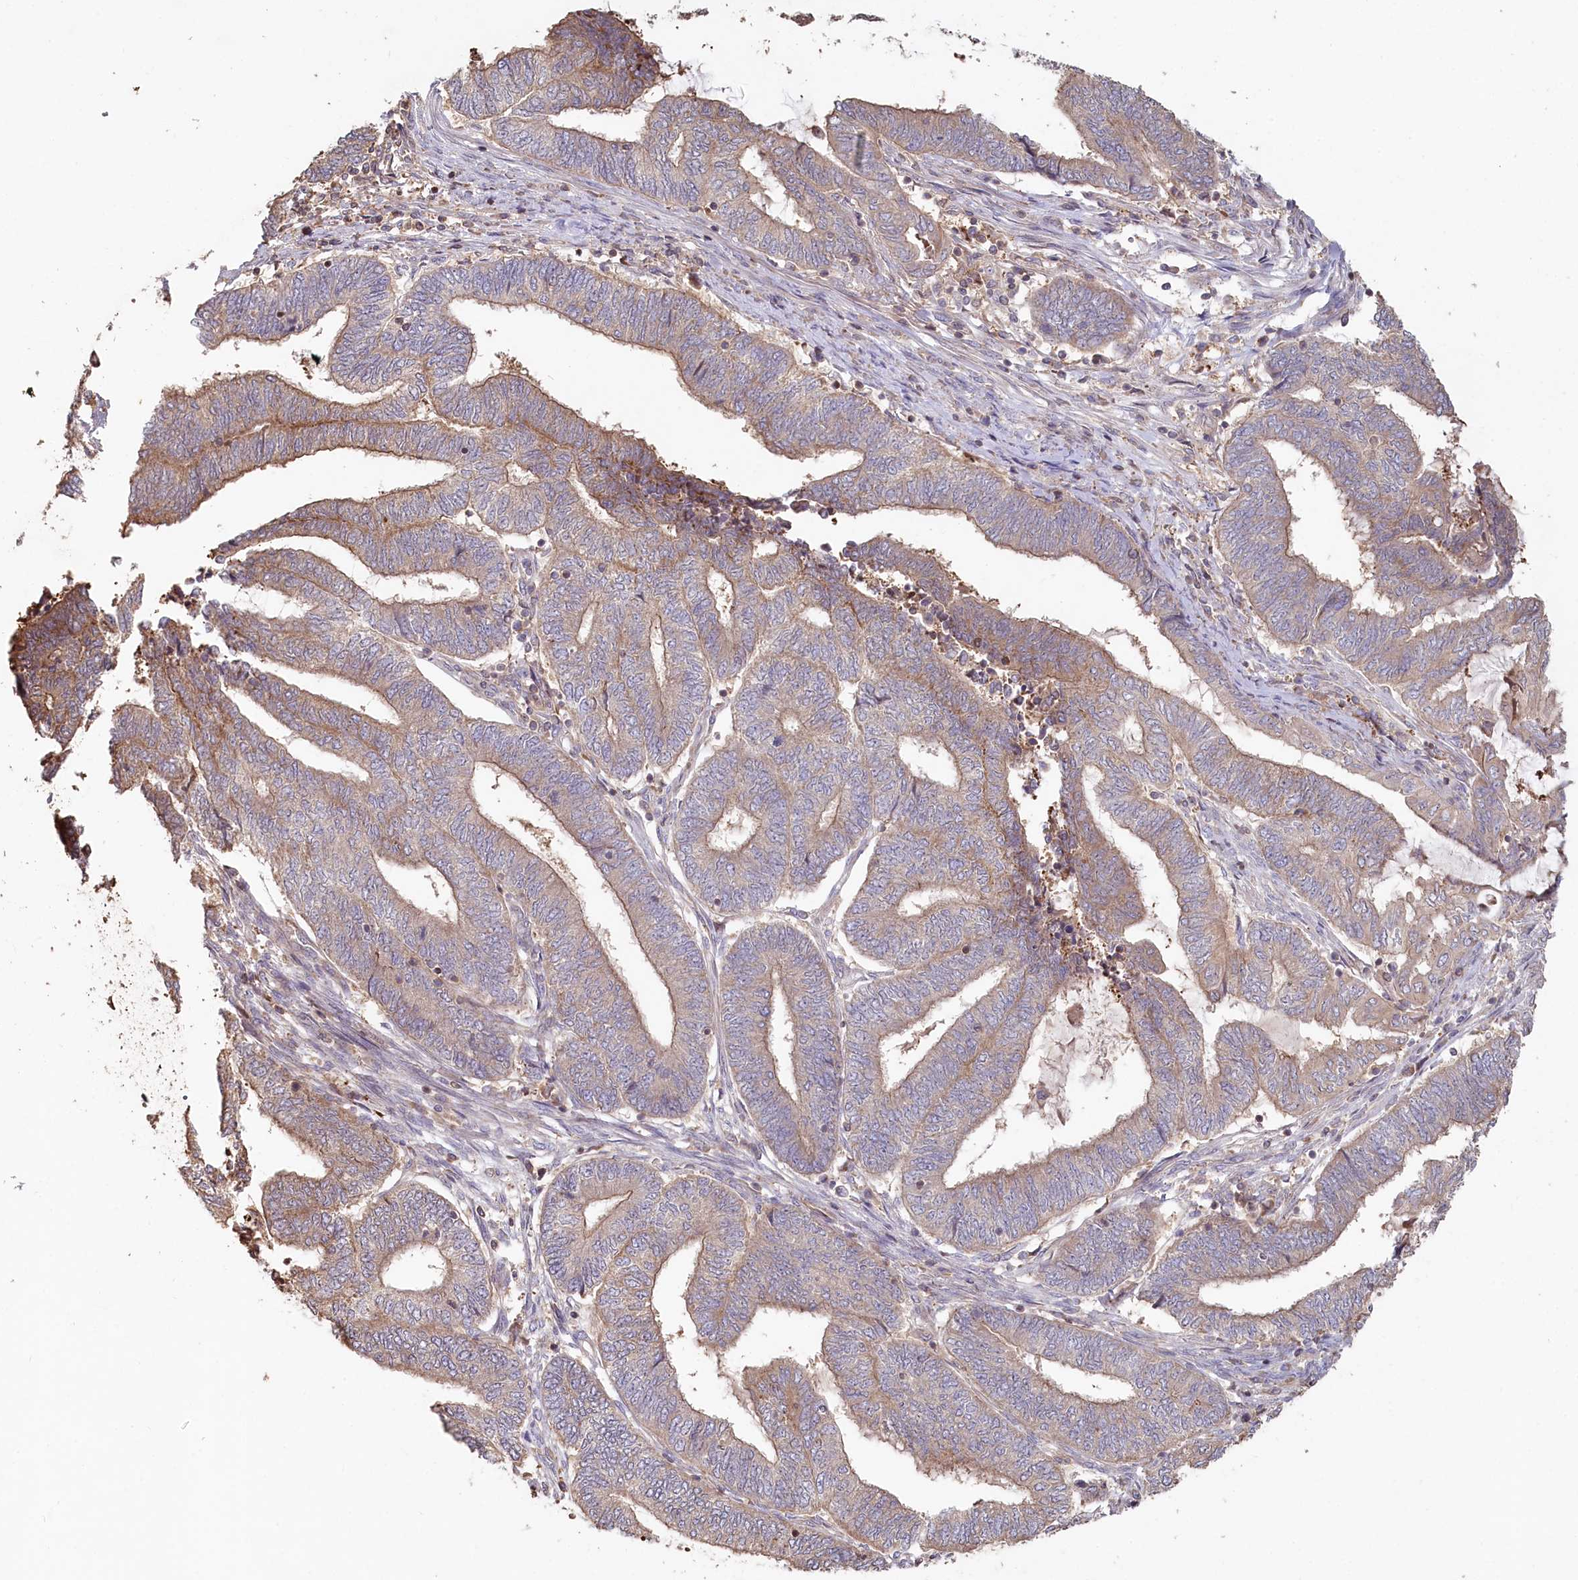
{"staining": {"intensity": "moderate", "quantity": "<25%", "location": "cytoplasmic/membranous"}, "tissue": "endometrial cancer", "cell_type": "Tumor cells", "image_type": "cancer", "snomed": [{"axis": "morphology", "description": "Adenocarcinoma, NOS"}, {"axis": "topography", "description": "Uterus"}, {"axis": "topography", "description": "Endometrium"}], "caption": "The photomicrograph displays staining of endometrial cancer, revealing moderate cytoplasmic/membranous protein positivity (brown color) within tumor cells. (IHC, brightfield microscopy, high magnification).", "gene": "HAL", "patient": {"sex": "female", "age": 70}}